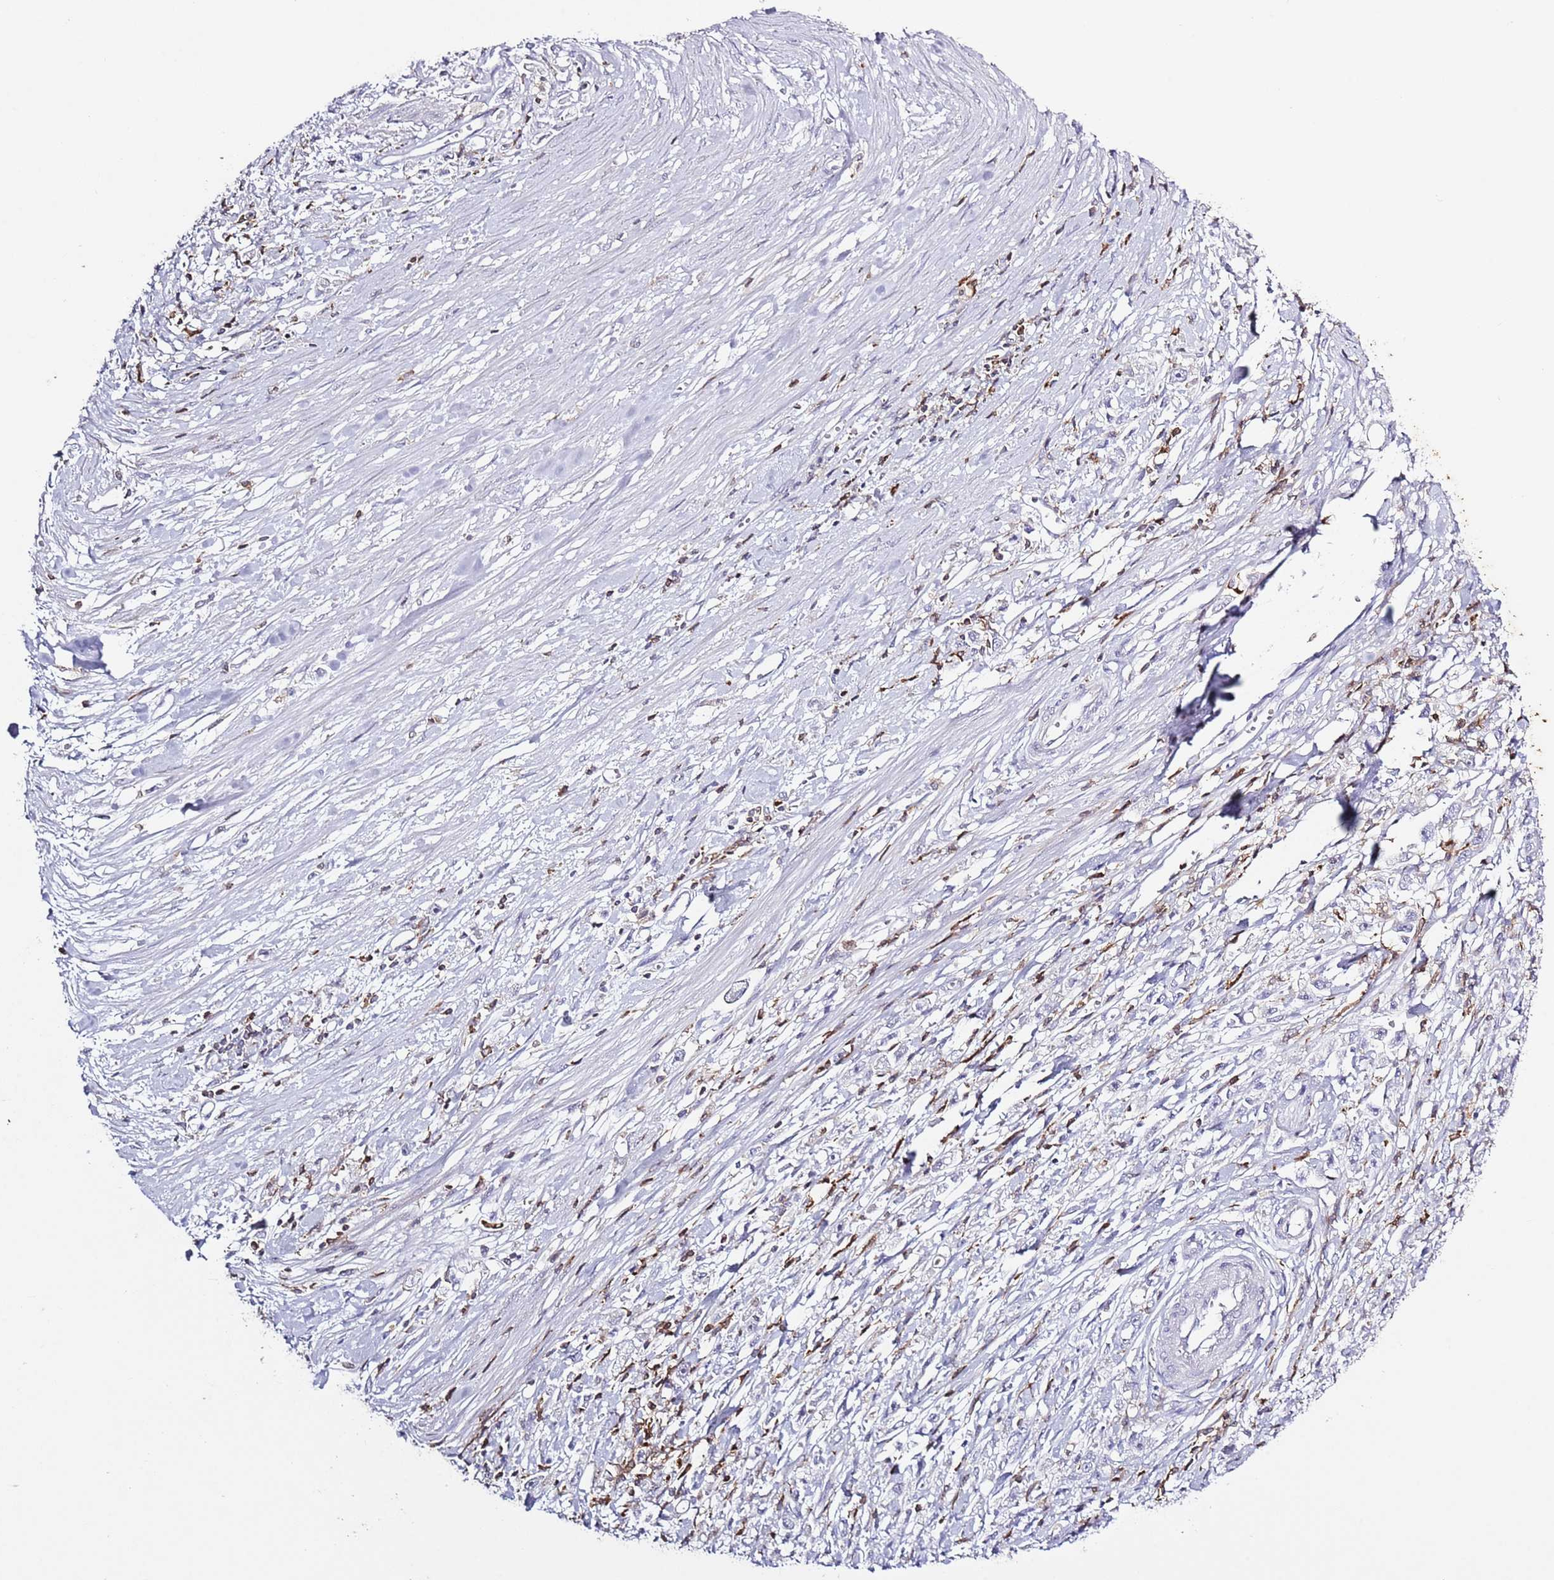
{"staining": {"intensity": "negative", "quantity": "none", "location": "none"}, "tissue": "stomach cancer", "cell_type": "Tumor cells", "image_type": "cancer", "snomed": [{"axis": "morphology", "description": "Adenocarcinoma, NOS"}, {"axis": "topography", "description": "Stomach"}], "caption": "This is a photomicrograph of IHC staining of stomach cancer (adenocarcinoma), which shows no expression in tumor cells.", "gene": "LPXN", "patient": {"sex": "female", "age": 59}}